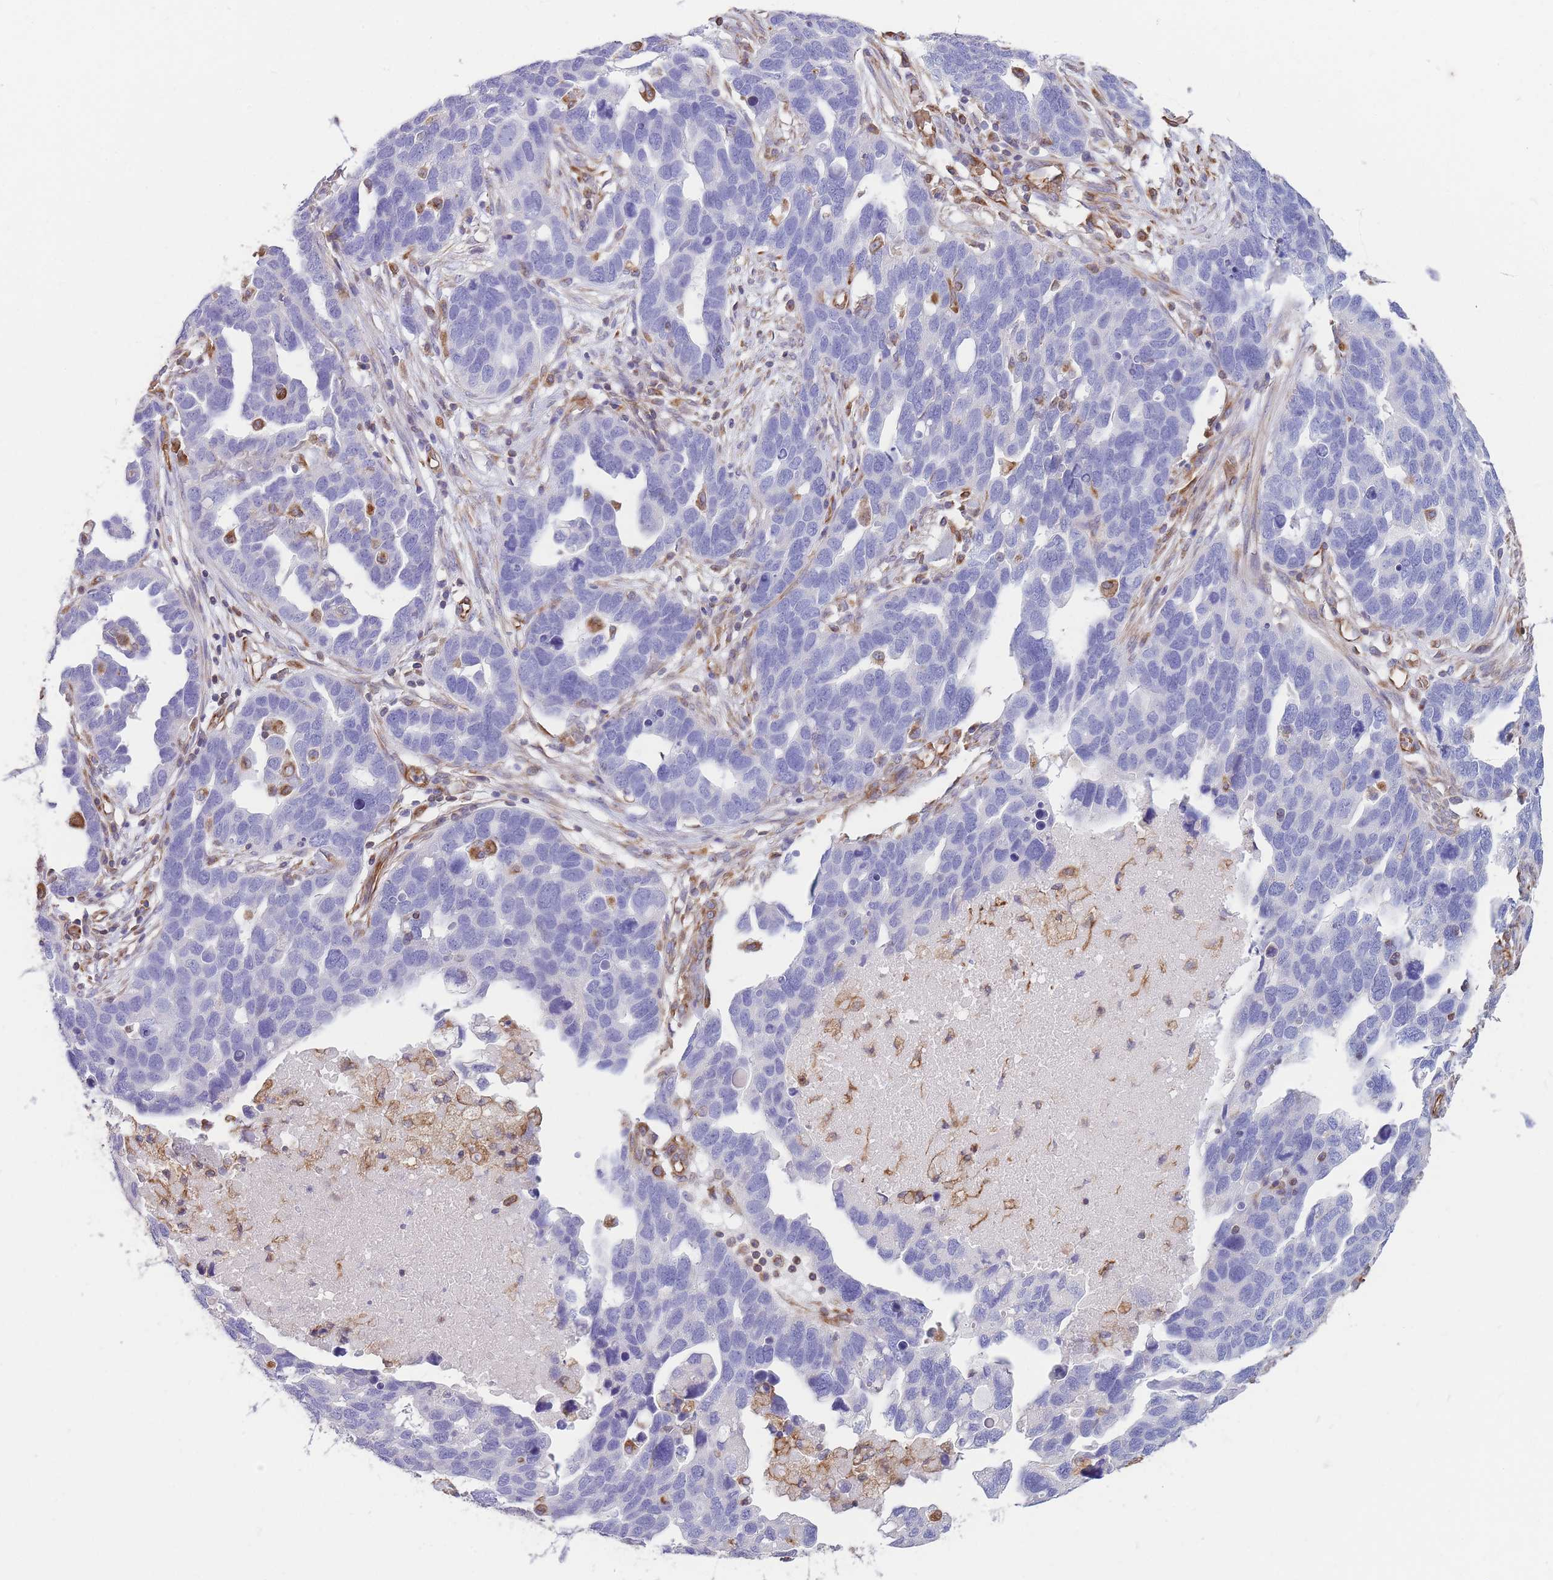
{"staining": {"intensity": "negative", "quantity": "none", "location": "none"}, "tissue": "ovarian cancer", "cell_type": "Tumor cells", "image_type": "cancer", "snomed": [{"axis": "morphology", "description": "Cystadenocarcinoma, serous, NOS"}, {"axis": "topography", "description": "Ovary"}], "caption": "High power microscopy micrograph of an immunohistochemistry micrograph of ovarian cancer, revealing no significant expression in tumor cells.", "gene": "ANKRD53", "patient": {"sex": "female", "age": 54}}